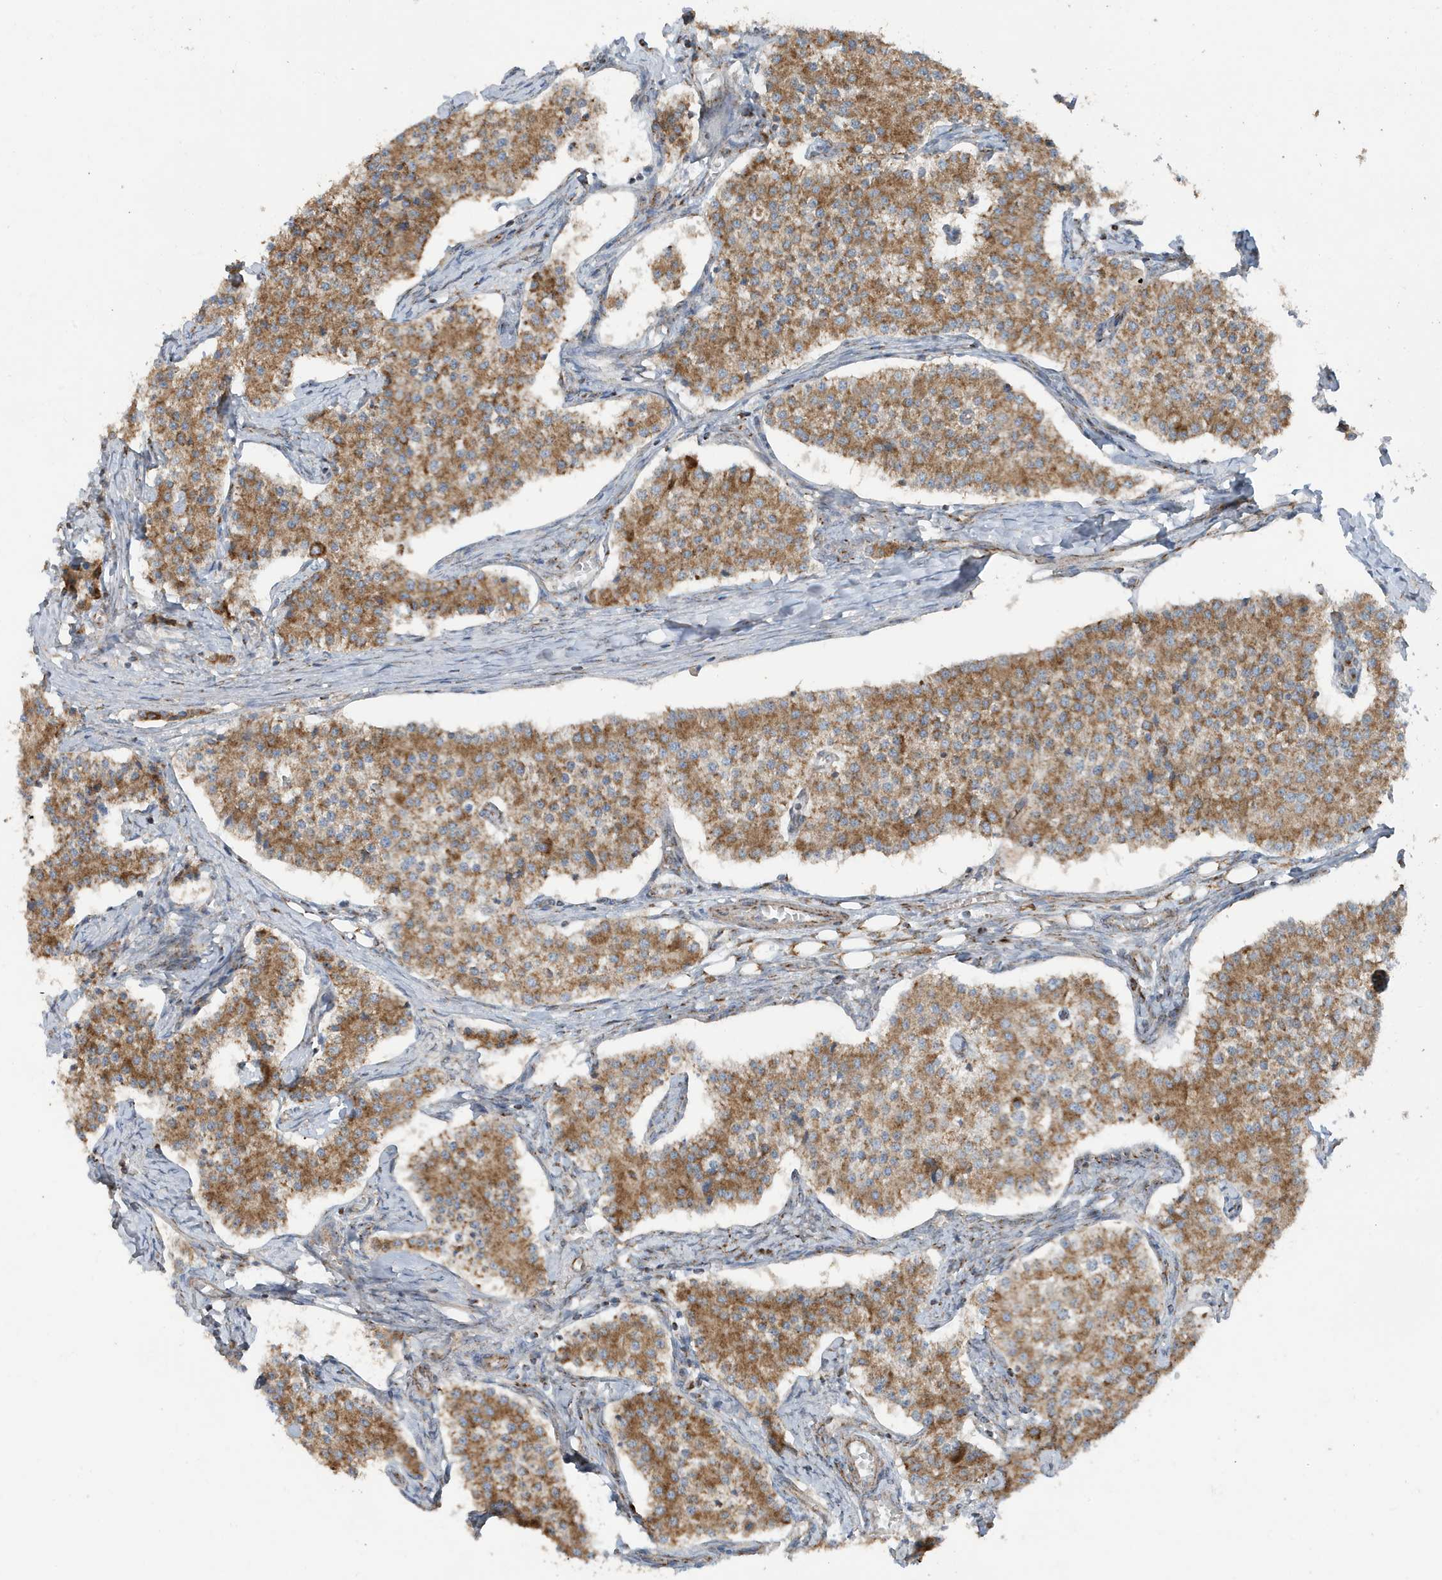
{"staining": {"intensity": "moderate", "quantity": ">75%", "location": "cytoplasmic/membranous"}, "tissue": "carcinoid", "cell_type": "Tumor cells", "image_type": "cancer", "snomed": [{"axis": "morphology", "description": "Carcinoid, malignant, NOS"}, {"axis": "topography", "description": "Colon"}], "caption": "Carcinoid (malignant) stained with immunohistochemistry shows moderate cytoplasmic/membranous staining in approximately >75% of tumor cells. (DAB IHC with brightfield microscopy, high magnification).", "gene": "GOLGA4", "patient": {"sex": "female", "age": 52}}